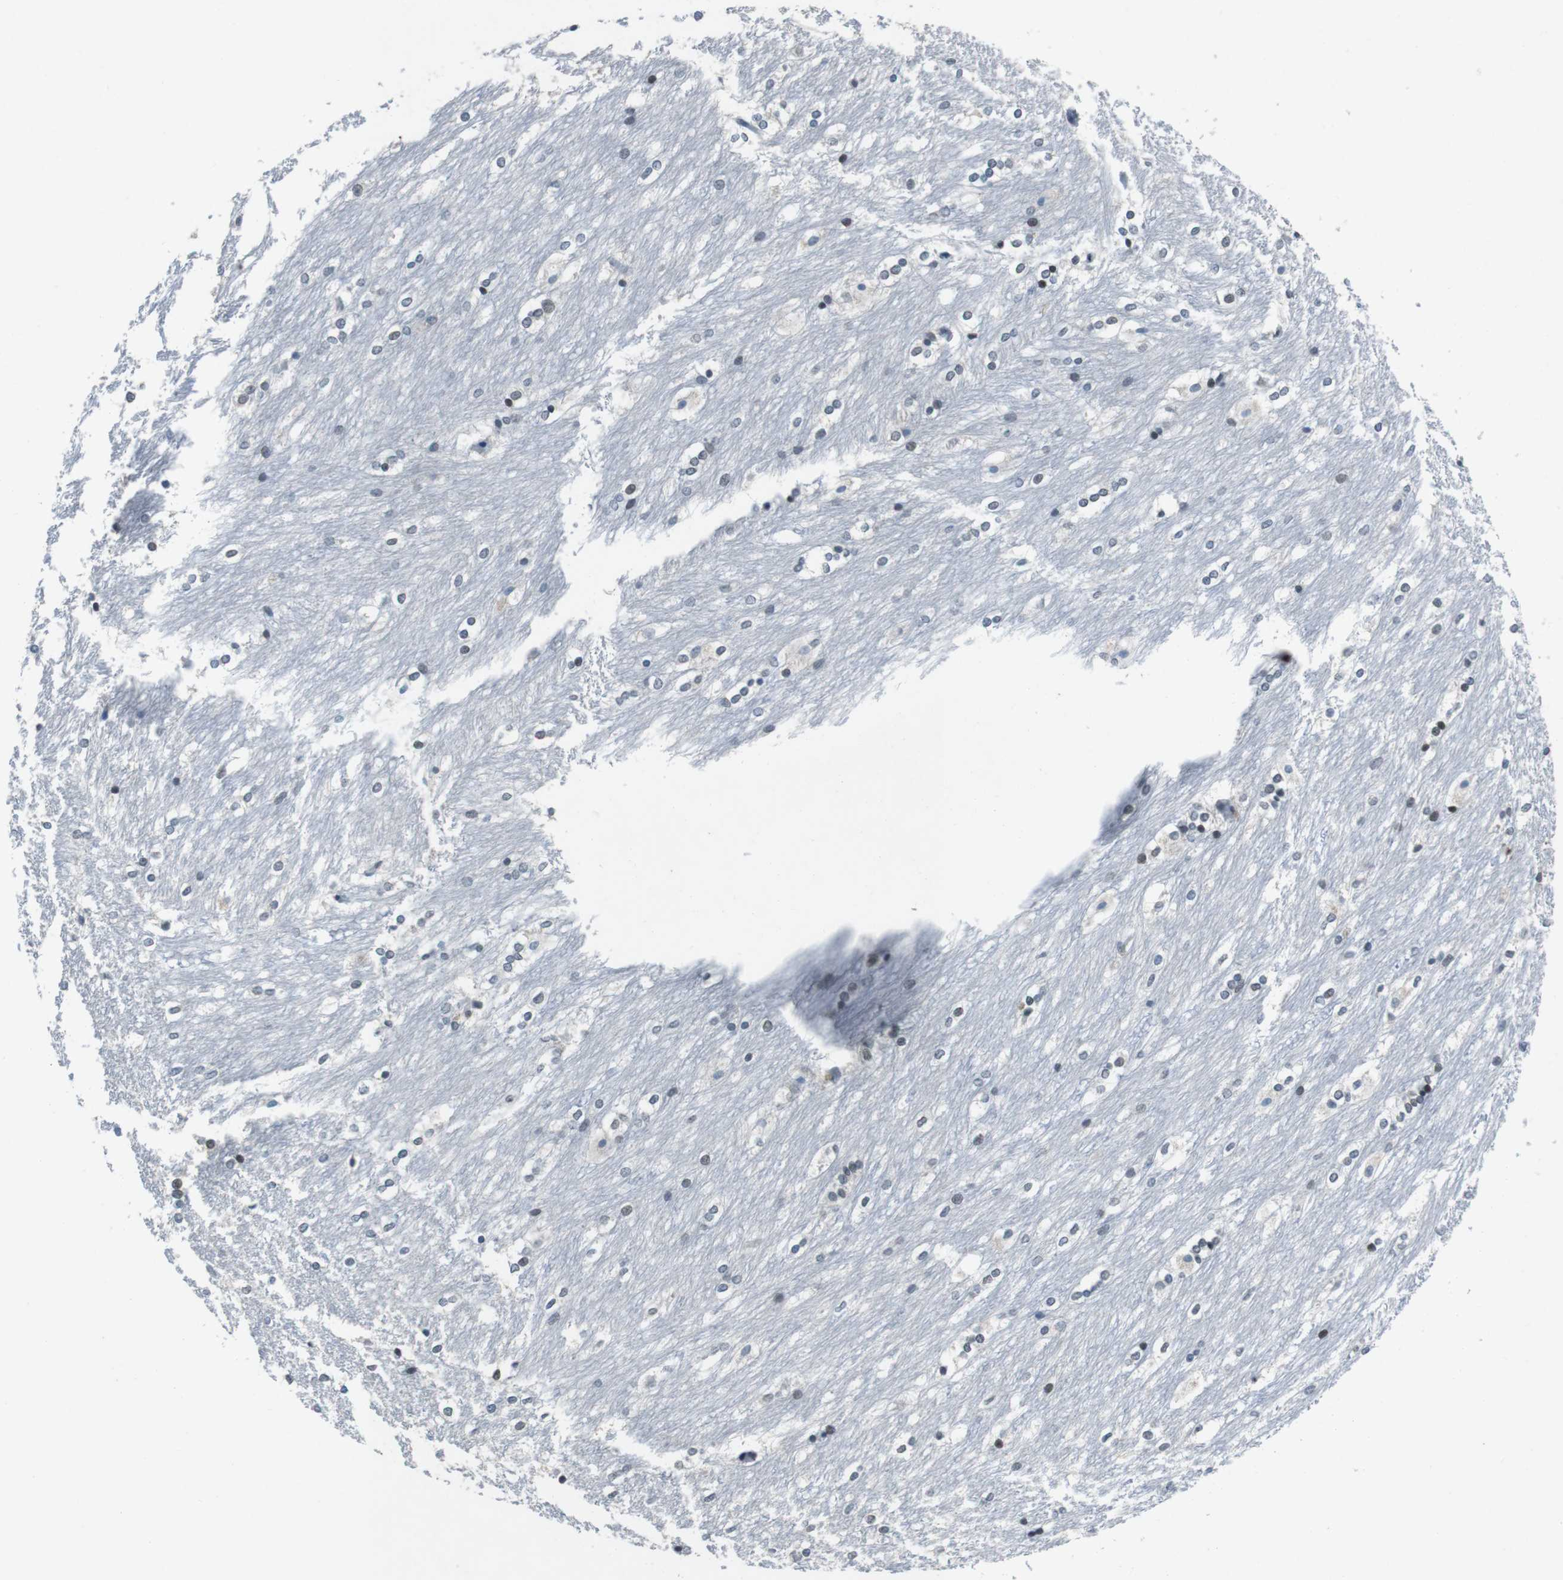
{"staining": {"intensity": "moderate", "quantity": "25%-75%", "location": "nuclear"}, "tissue": "caudate", "cell_type": "Glial cells", "image_type": "normal", "snomed": [{"axis": "morphology", "description": "Normal tissue, NOS"}, {"axis": "topography", "description": "Lateral ventricle wall"}], "caption": "The photomicrograph displays staining of benign caudate, revealing moderate nuclear protein positivity (brown color) within glial cells. (Stains: DAB (3,3'-diaminobenzidine) in brown, nuclei in blue, Microscopy: brightfield microscopy at high magnification).", "gene": "MAD1L1", "patient": {"sex": "female", "age": 19}}